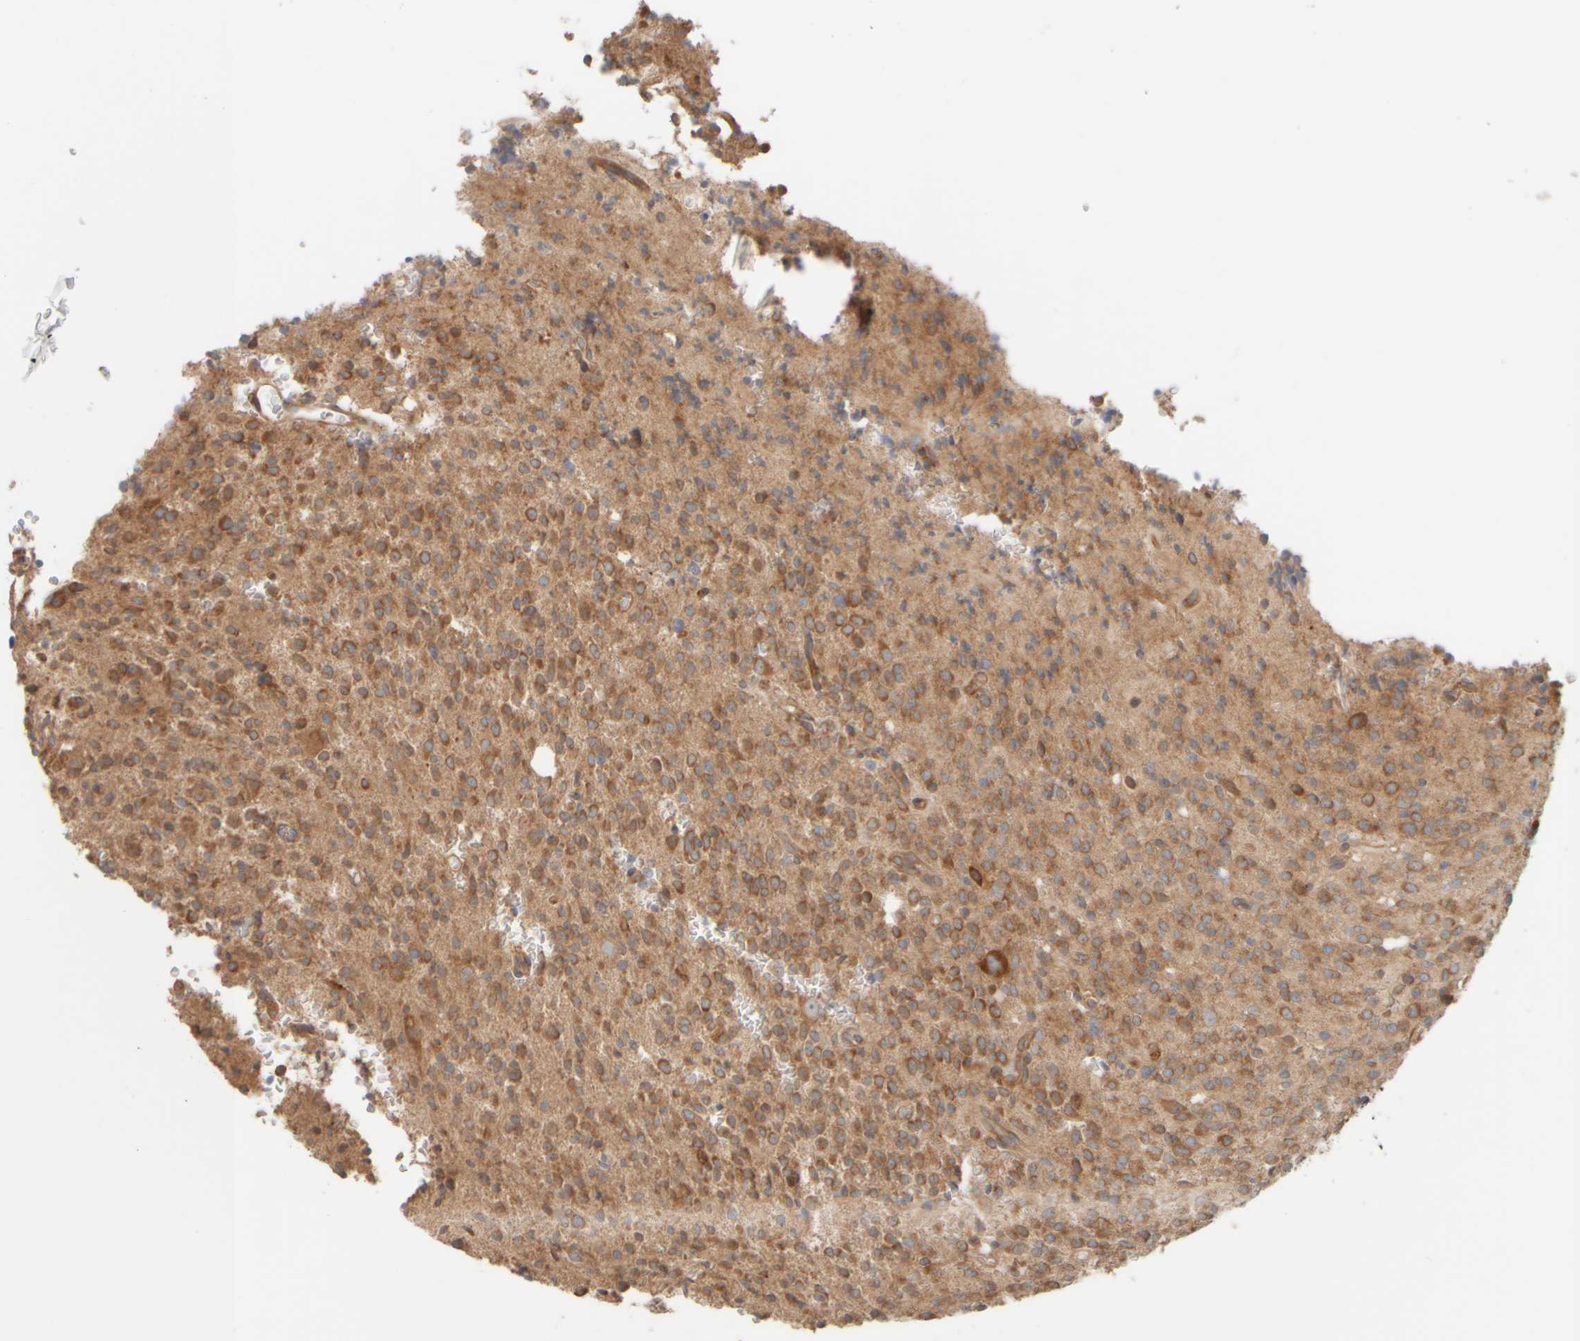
{"staining": {"intensity": "moderate", "quantity": ">75%", "location": "cytoplasmic/membranous"}, "tissue": "glioma", "cell_type": "Tumor cells", "image_type": "cancer", "snomed": [{"axis": "morphology", "description": "Glioma, malignant, High grade"}, {"axis": "topography", "description": "Brain"}], "caption": "Immunohistochemical staining of human glioma displays medium levels of moderate cytoplasmic/membranous expression in approximately >75% of tumor cells.", "gene": "EIF2B3", "patient": {"sex": "male", "age": 34}}